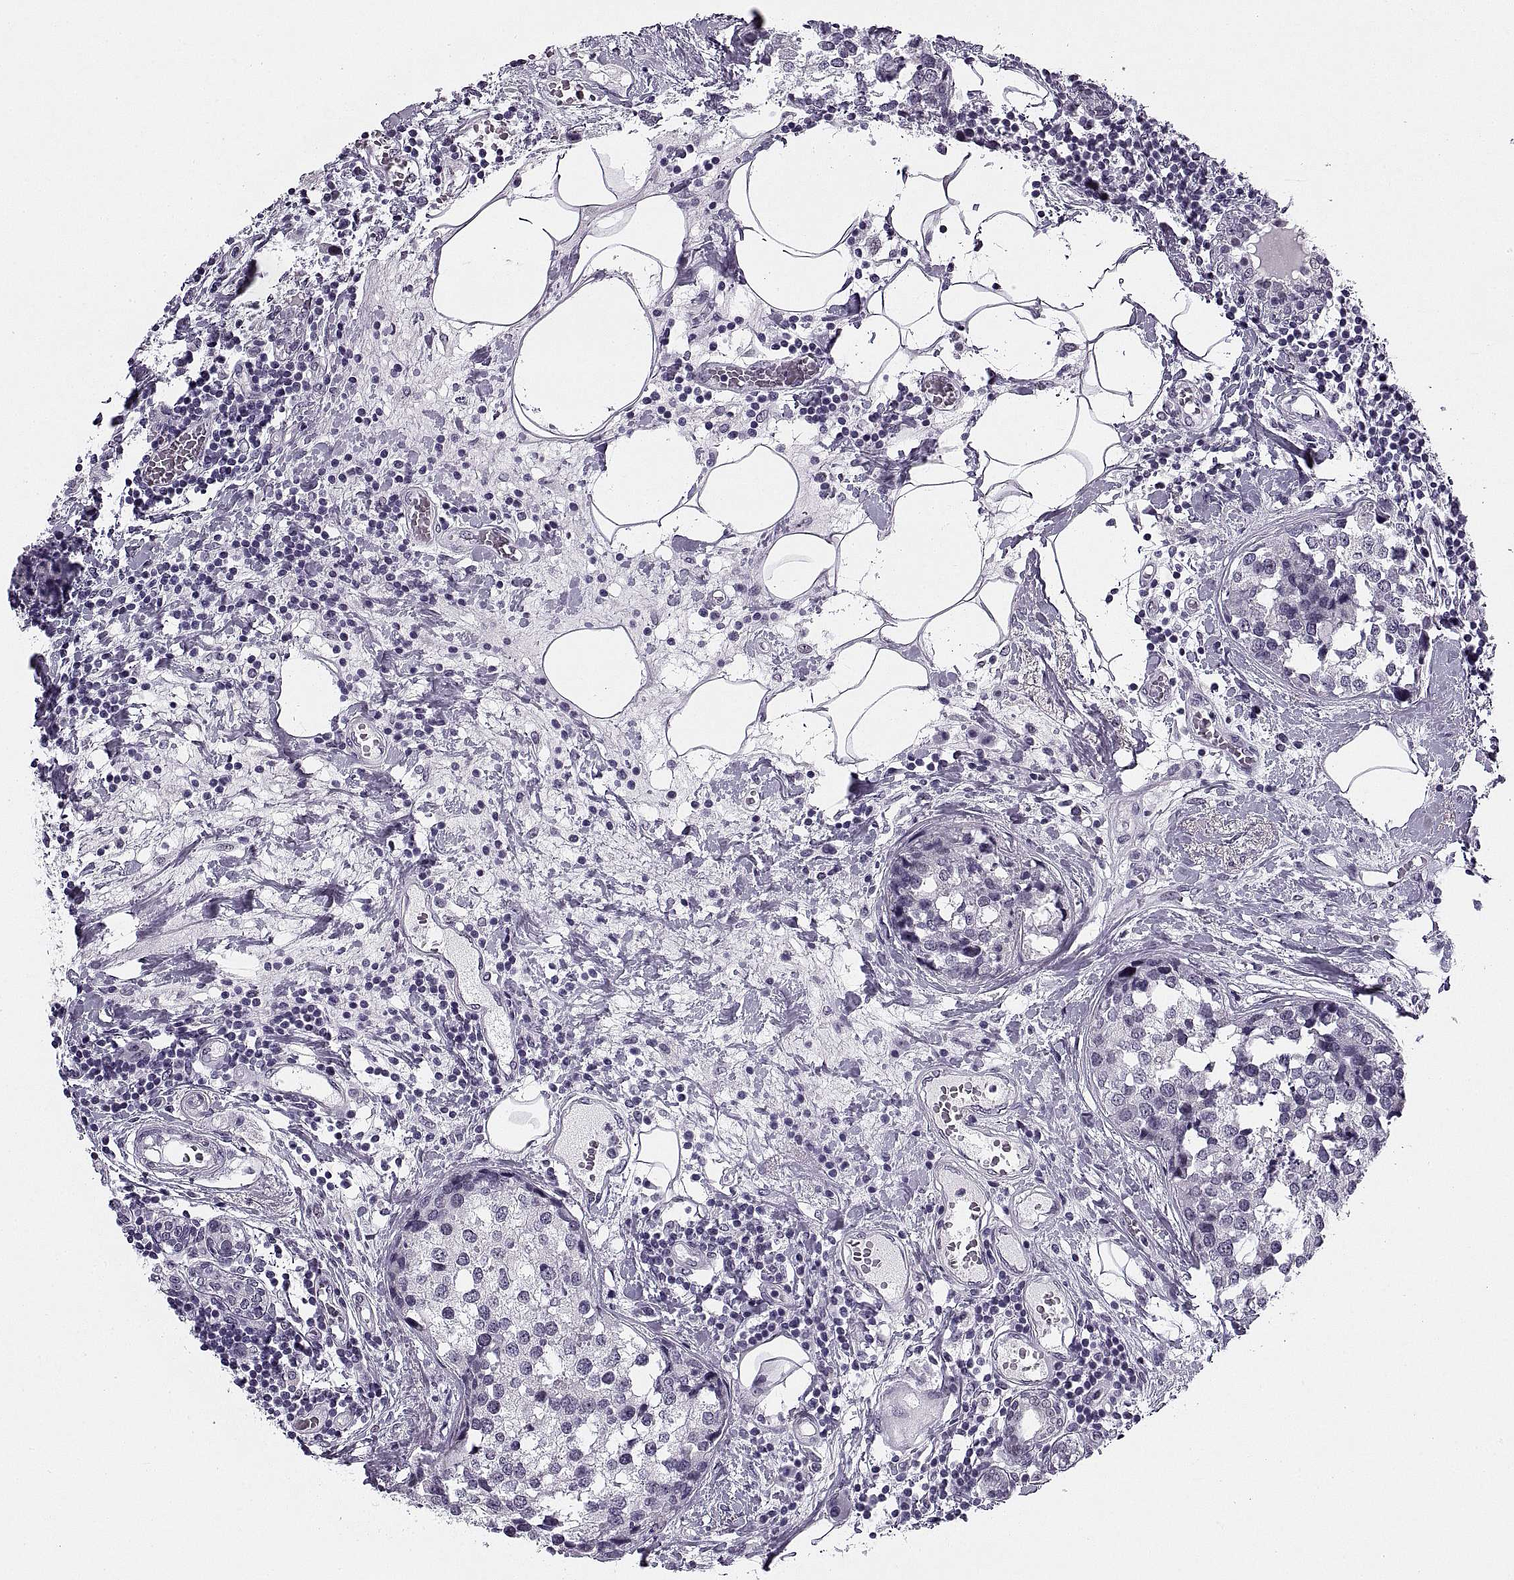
{"staining": {"intensity": "negative", "quantity": "none", "location": "none"}, "tissue": "breast cancer", "cell_type": "Tumor cells", "image_type": "cancer", "snomed": [{"axis": "morphology", "description": "Lobular carcinoma"}, {"axis": "topography", "description": "Breast"}], "caption": "Human breast lobular carcinoma stained for a protein using immunohistochemistry displays no expression in tumor cells.", "gene": "TBC1D3G", "patient": {"sex": "female", "age": 59}}